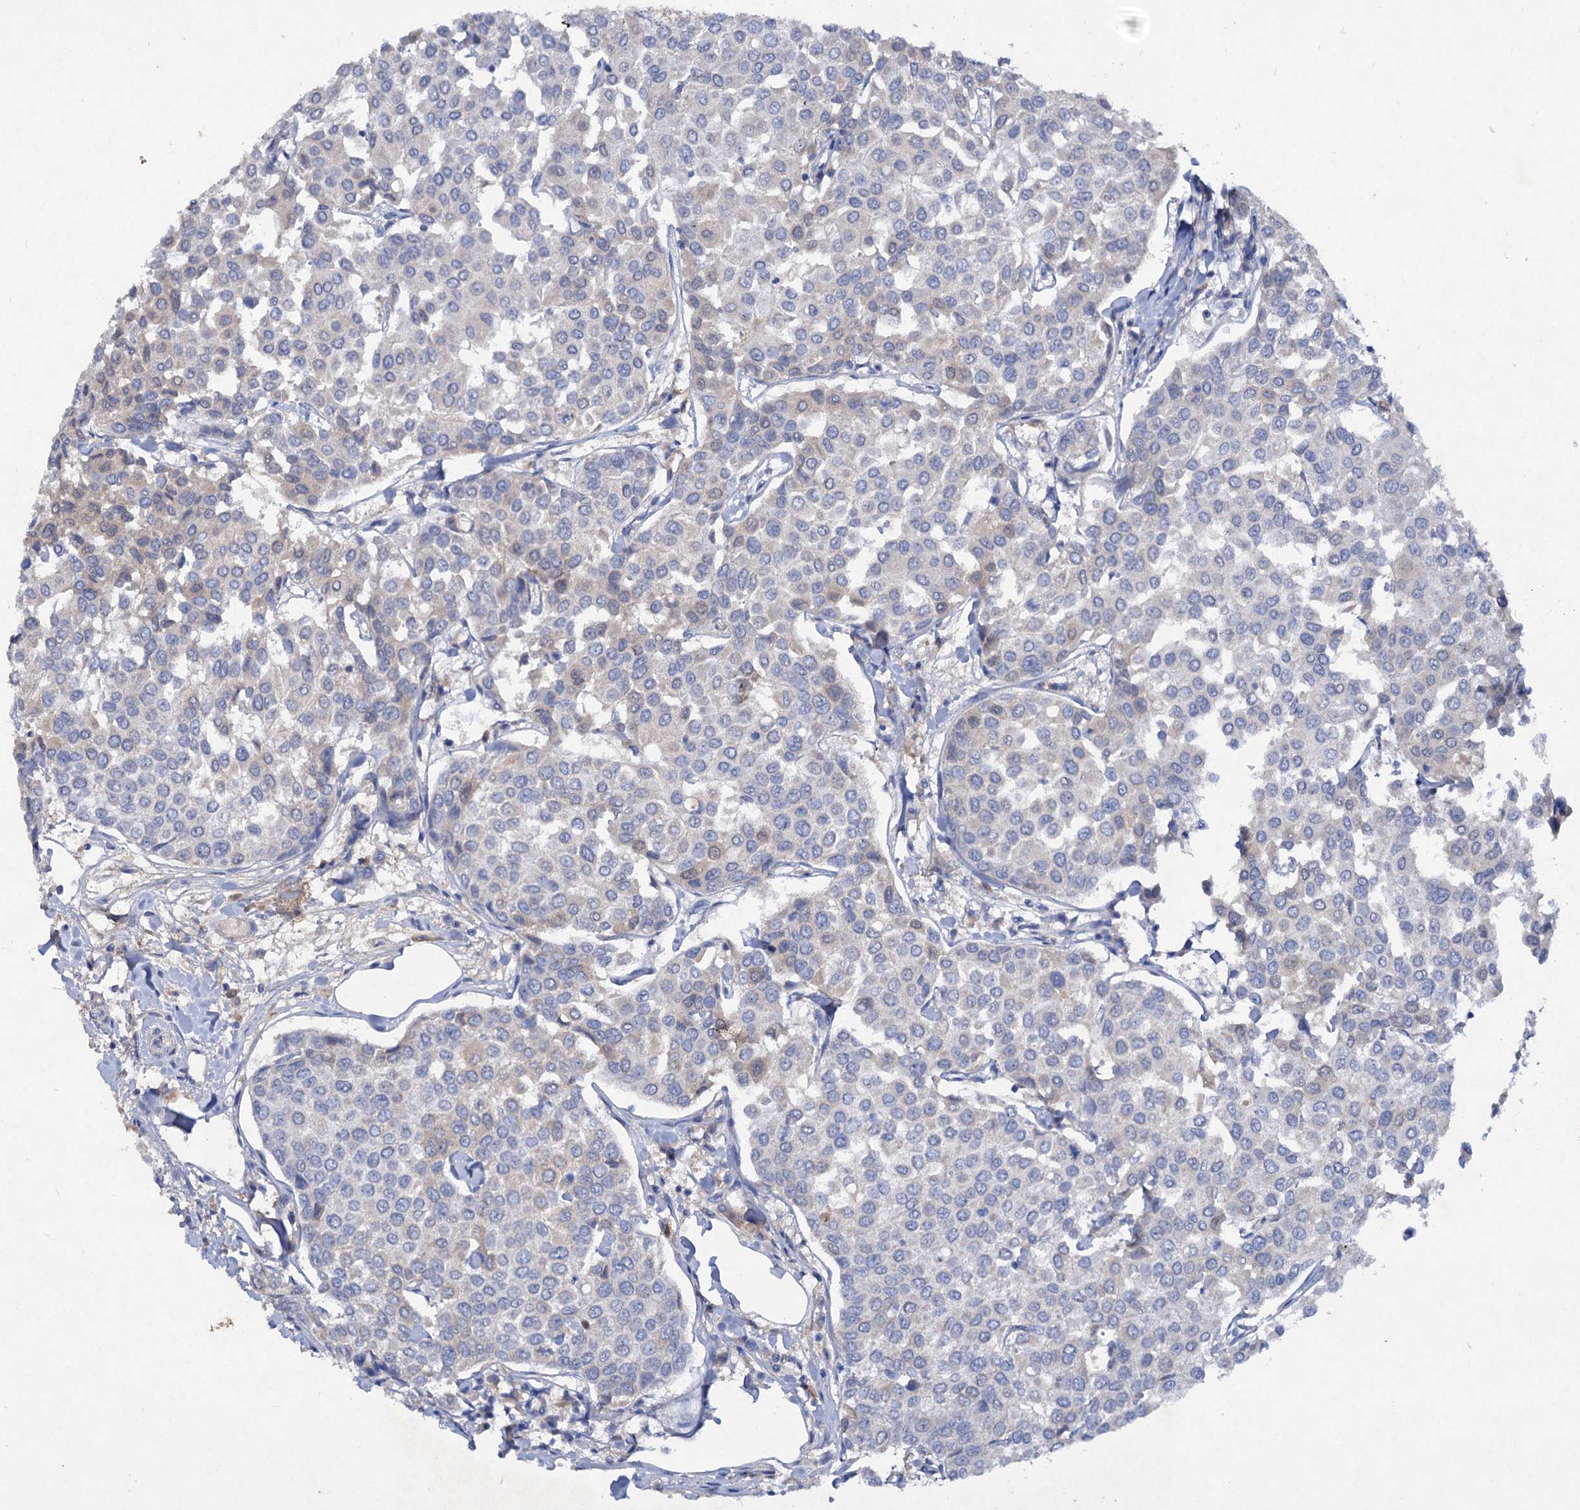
{"staining": {"intensity": "negative", "quantity": "none", "location": "none"}, "tissue": "breast cancer", "cell_type": "Tumor cells", "image_type": "cancer", "snomed": [{"axis": "morphology", "description": "Duct carcinoma"}, {"axis": "topography", "description": "Breast"}], "caption": "High power microscopy histopathology image of an immunohistochemistry micrograph of breast invasive ductal carcinoma, revealing no significant expression in tumor cells.", "gene": "ATP4A", "patient": {"sex": "female", "age": 55}}